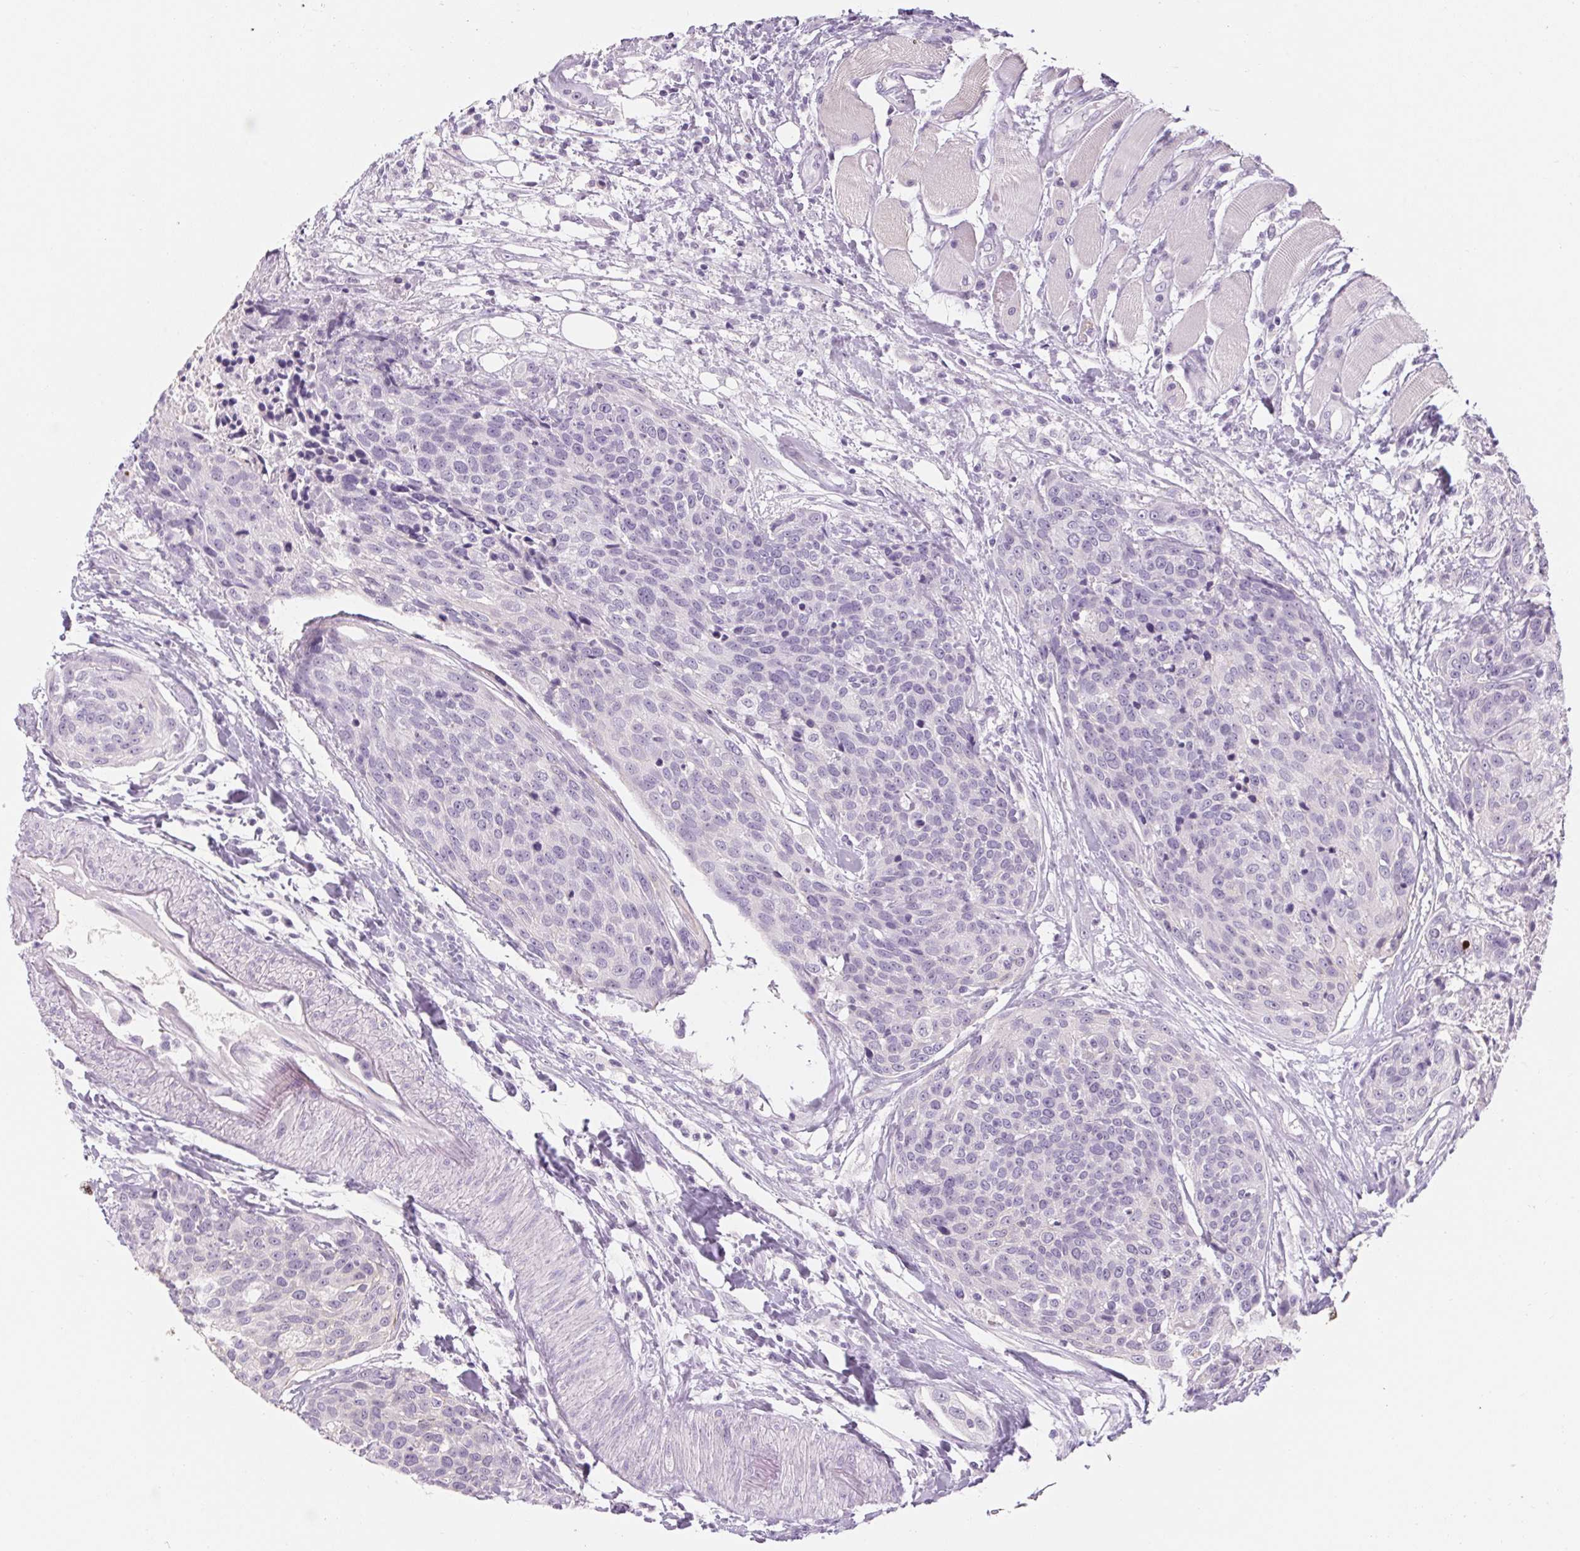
{"staining": {"intensity": "negative", "quantity": "none", "location": "none"}, "tissue": "head and neck cancer", "cell_type": "Tumor cells", "image_type": "cancer", "snomed": [{"axis": "morphology", "description": "Squamous cell carcinoma, NOS"}, {"axis": "topography", "description": "Oral tissue"}, {"axis": "topography", "description": "Head-Neck"}], "caption": "An image of squamous cell carcinoma (head and neck) stained for a protein shows no brown staining in tumor cells.", "gene": "RPTN", "patient": {"sex": "male", "age": 64}}